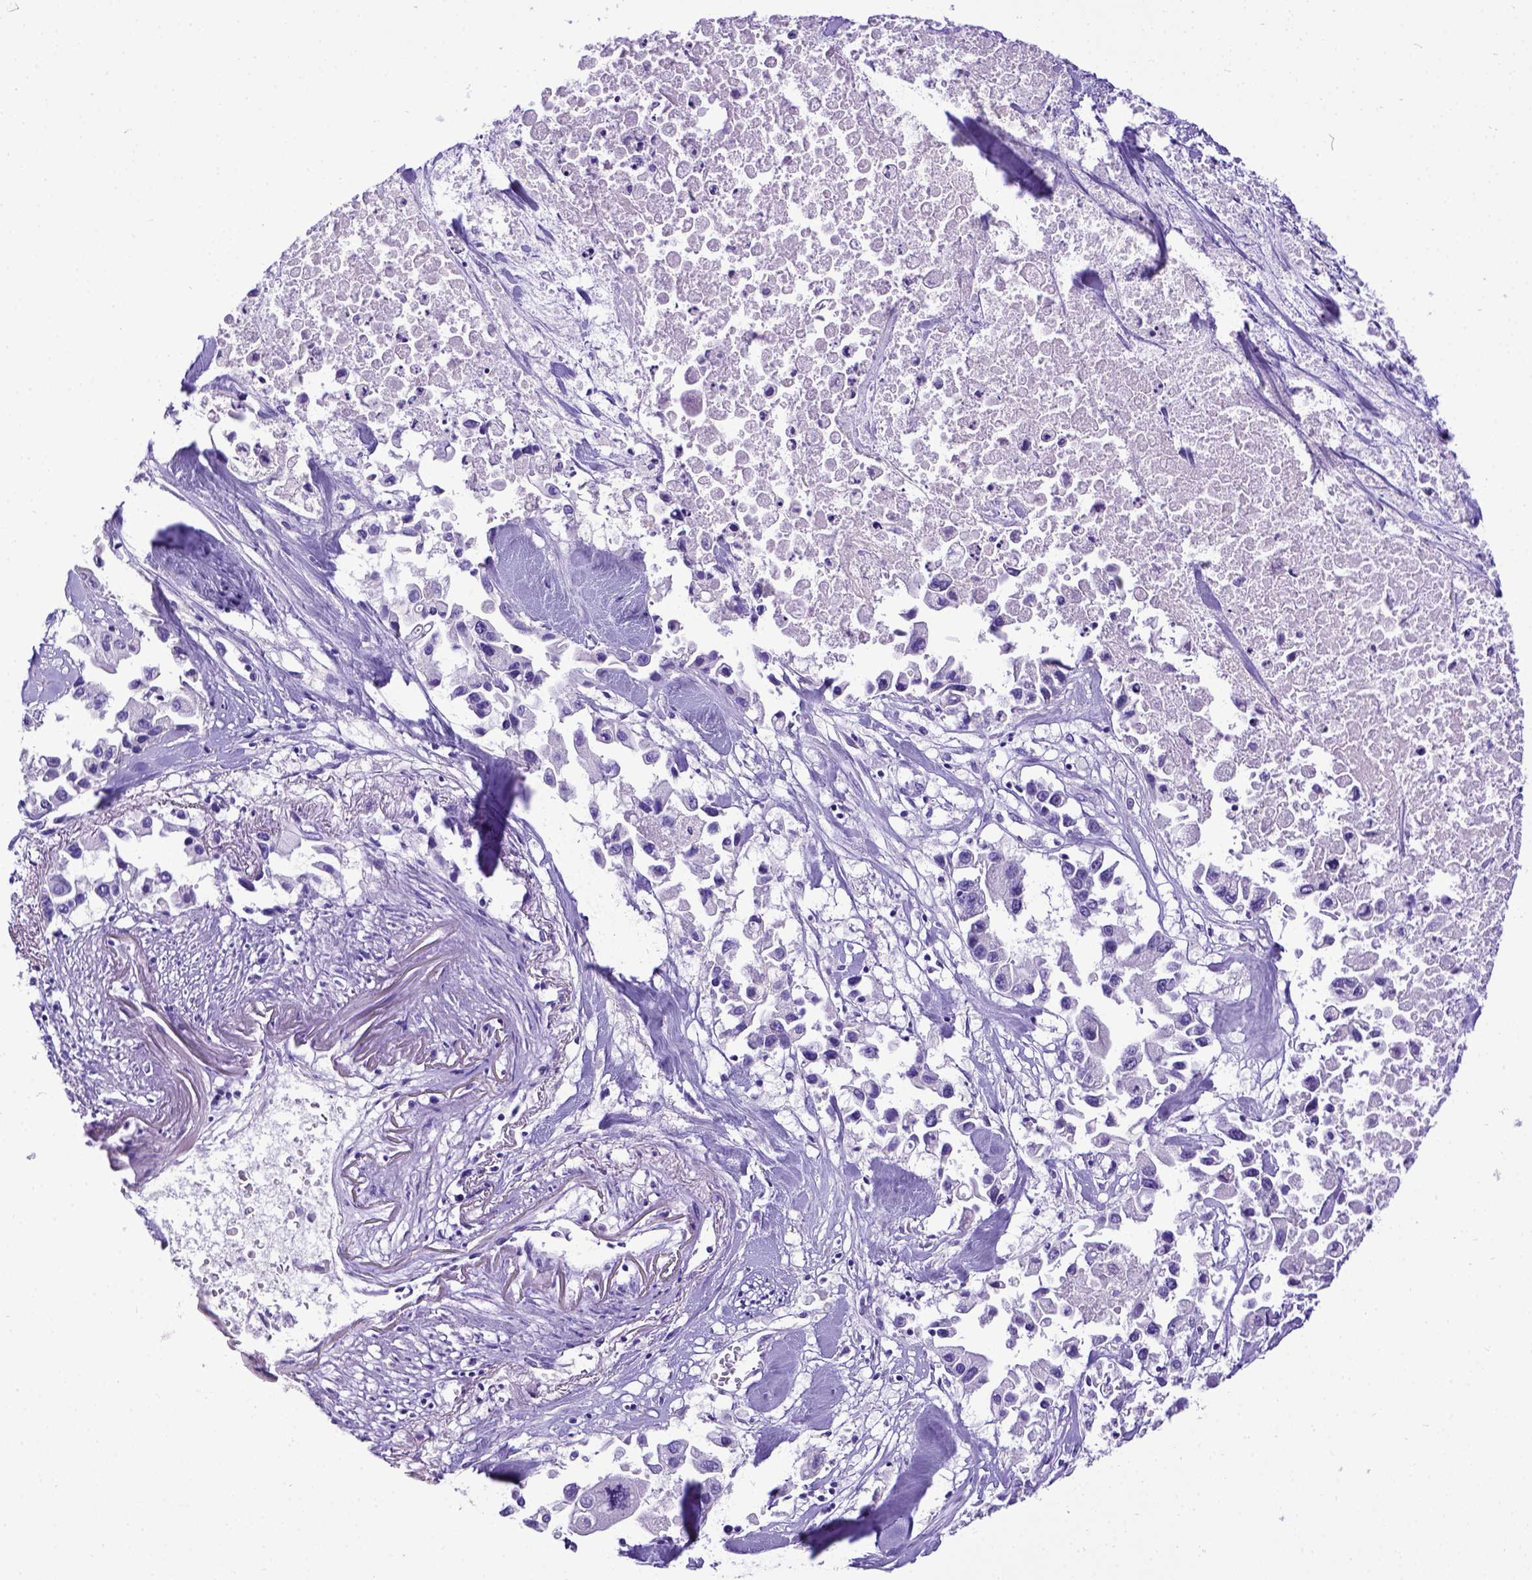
{"staining": {"intensity": "negative", "quantity": "none", "location": "none"}, "tissue": "pancreatic cancer", "cell_type": "Tumor cells", "image_type": "cancer", "snomed": [{"axis": "morphology", "description": "Adenocarcinoma, NOS"}, {"axis": "topography", "description": "Pancreas"}], "caption": "DAB immunohistochemical staining of human adenocarcinoma (pancreatic) shows no significant positivity in tumor cells. (DAB immunohistochemistry with hematoxylin counter stain).", "gene": "ESR1", "patient": {"sex": "female", "age": 83}}